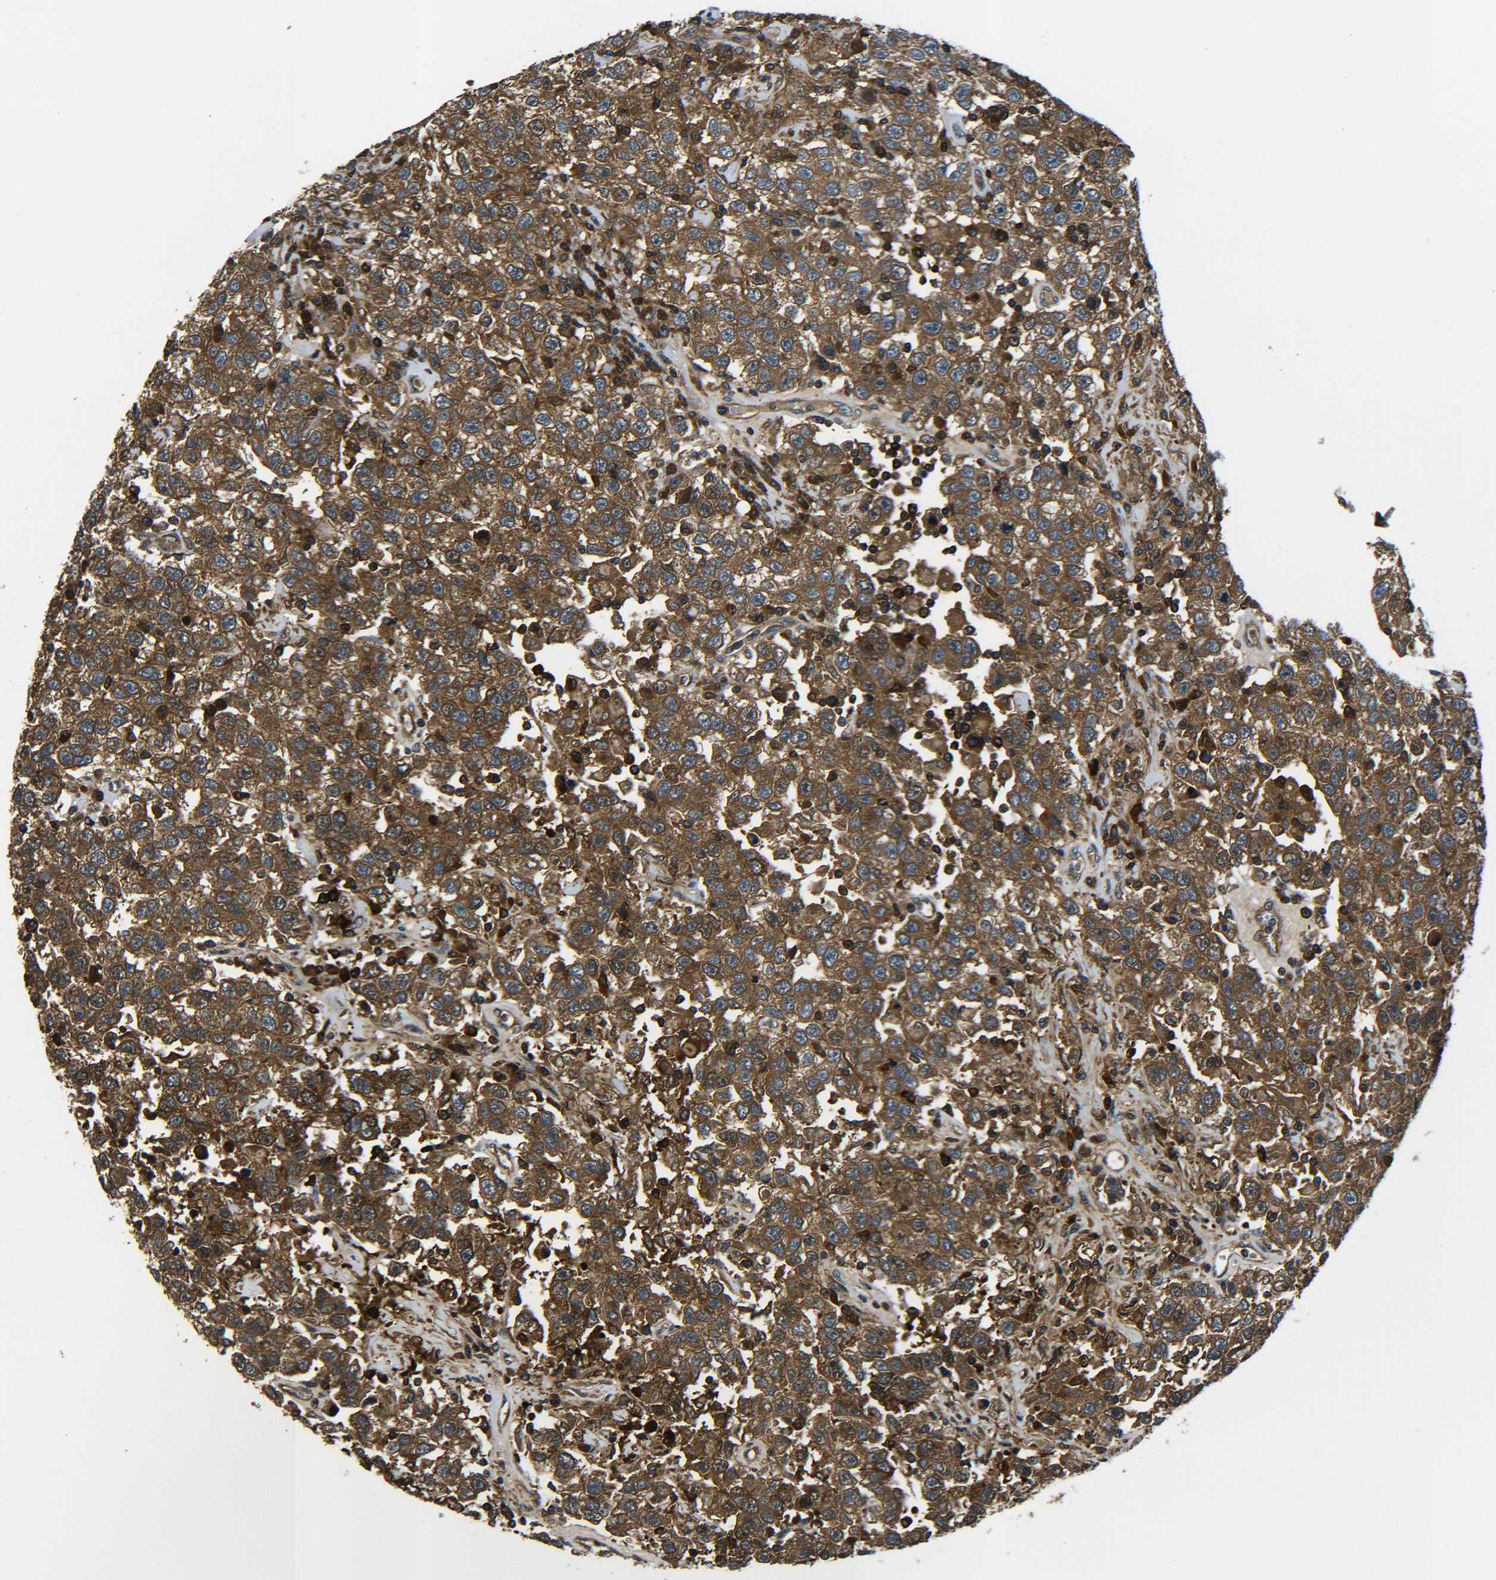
{"staining": {"intensity": "strong", "quantity": ">75%", "location": "cytoplasmic/membranous"}, "tissue": "testis cancer", "cell_type": "Tumor cells", "image_type": "cancer", "snomed": [{"axis": "morphology", "description": "Seminoma, NOS"}, {"axis": "topography", "description": "Testis"}], "caption": "Immunohistochemical staining of seminoma (testis) demonstrates high levels of strong cytoplasmic/membranous staining in about >75% of tumor cells.", "gene": "PREB", "patient": {"sex": "male", "age": 41}}